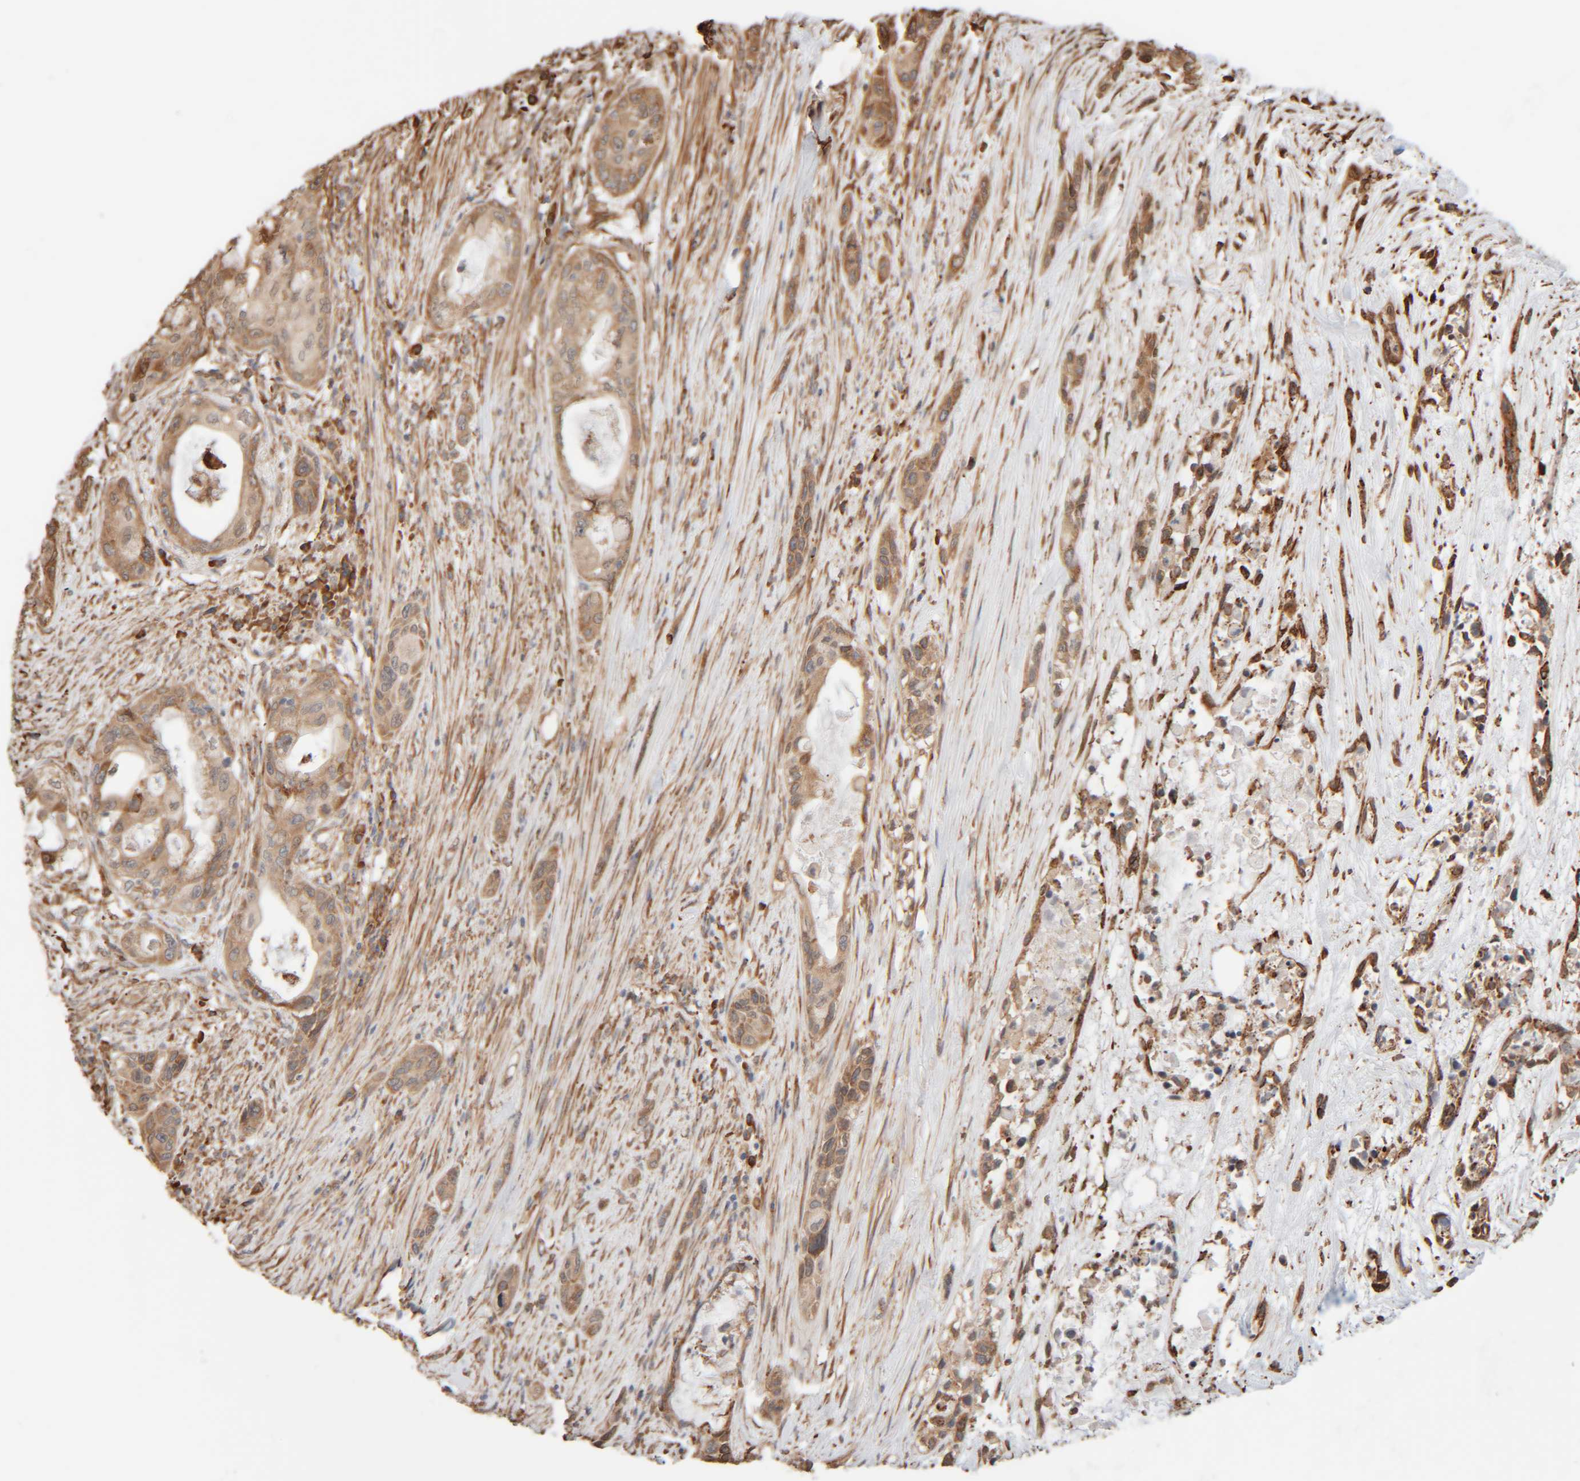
{"staining": {"intensity": "moderate", "quantity": ">75%", "location": "cytoplasmic/membranous"}, "tissue": "pancreatic cancer", "cell_type": "Tumor cells", "image_type": "cancer", "snomed": [{"axis": "morphology", "description": "Adenocarcinoma, NOS"}, {"axis": "topography", "description": "Pancreas"}], "caption": "Human pancreatic cancer stained with a brown dye shows moderate cytoplasmic/membranous positive expression in approximately >75% of tumor cells.", "gene": "INTS1", "patient": {"sex": "male", "age": 53}}